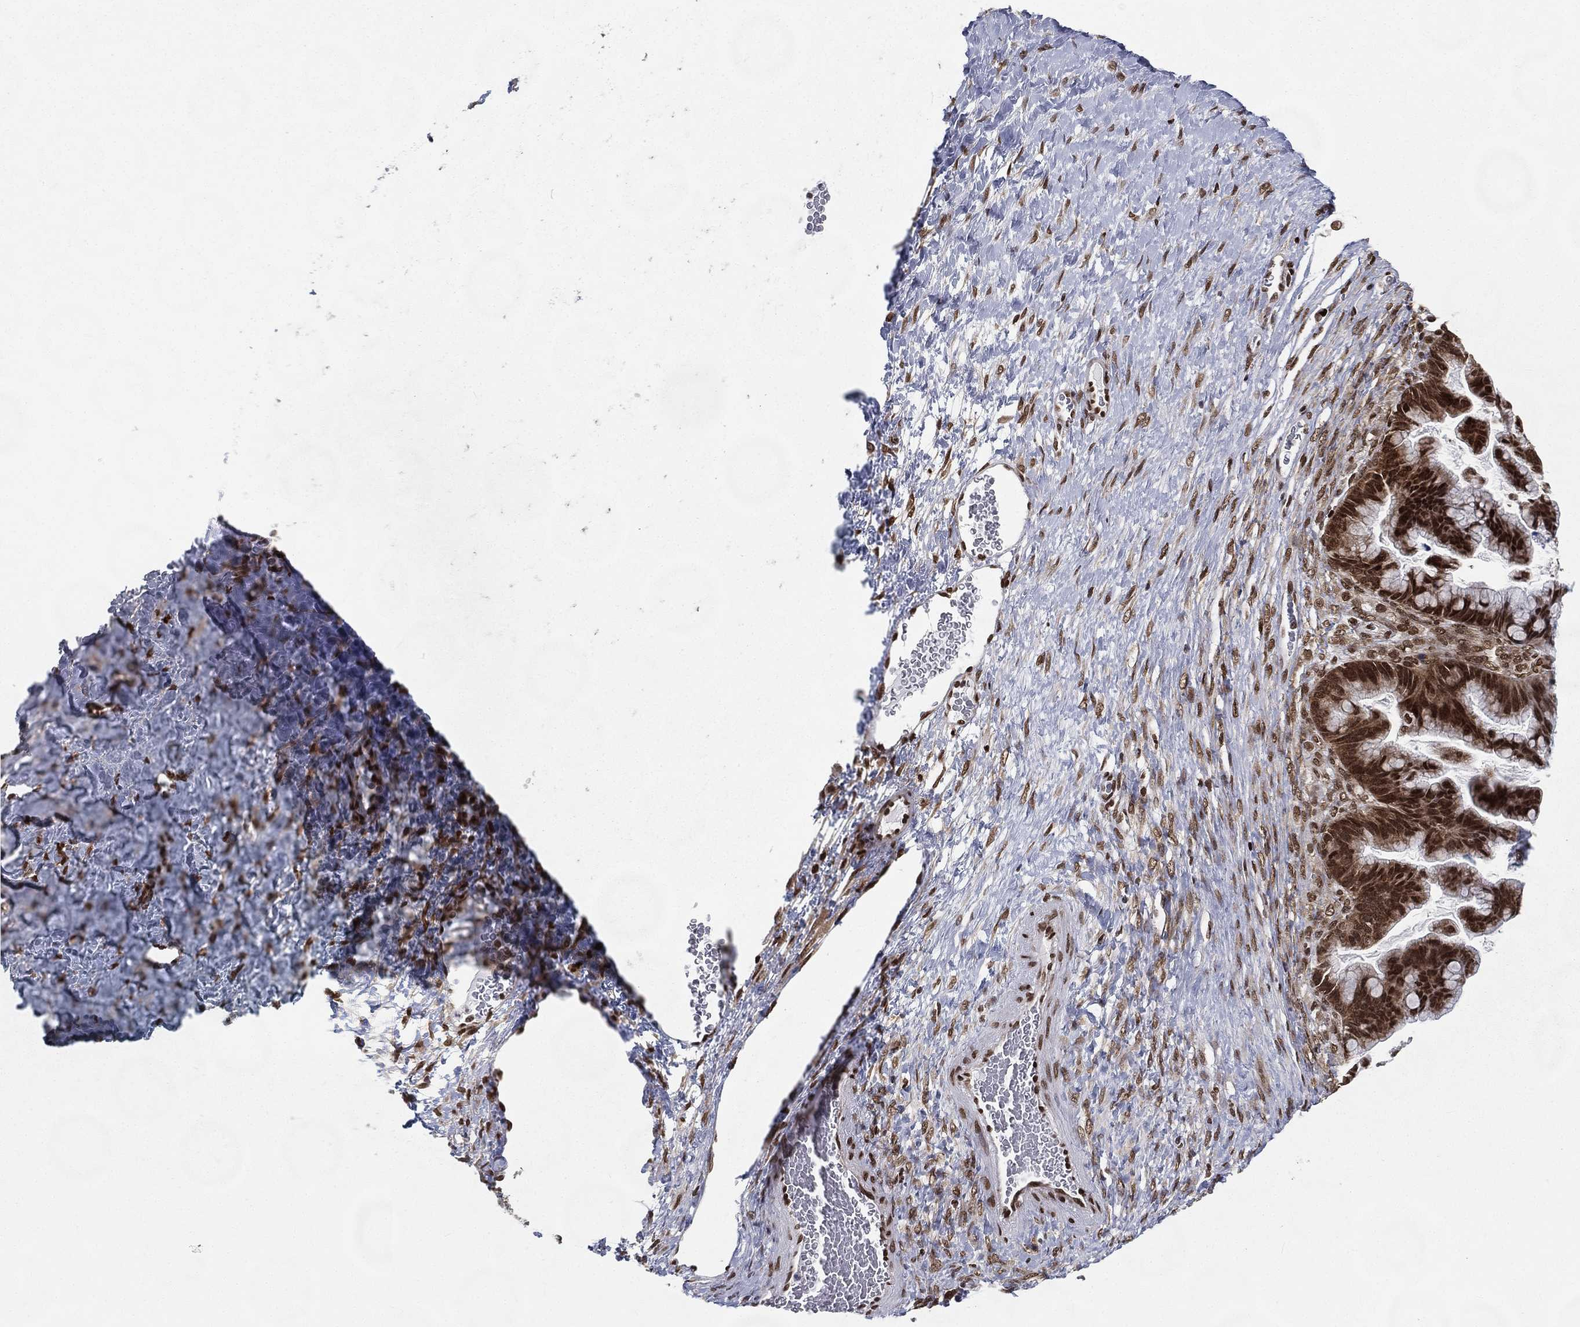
{"staining": {"intensity": "strong", "quantity": ">75%", "location": "nuclear"}, "tissue": "ovarian cancer", "cell_type": "Tumor cells", "image_type": "cancer", "snomed": [{"axis": "morphology", "description": "Cystadenocarcinoma, mucinous, NOS"}, {"axis": "topography", "description": "Ovary"}], "caption": "The photomicrograph exhibits staining of ovarian mucinous cystadenocarcinoma, revealing strong nuclear protein positivity (brown color) within tumor cells. The staining was performed using DAB (3,3'-diaminobenzidine) to visualize the protein expression in brown, while the nuclei were stained in blue with hematoxylin (Magnification: 20x).", "gene": "FUBP3", "patient": {"sex": "female", "age": 67}}